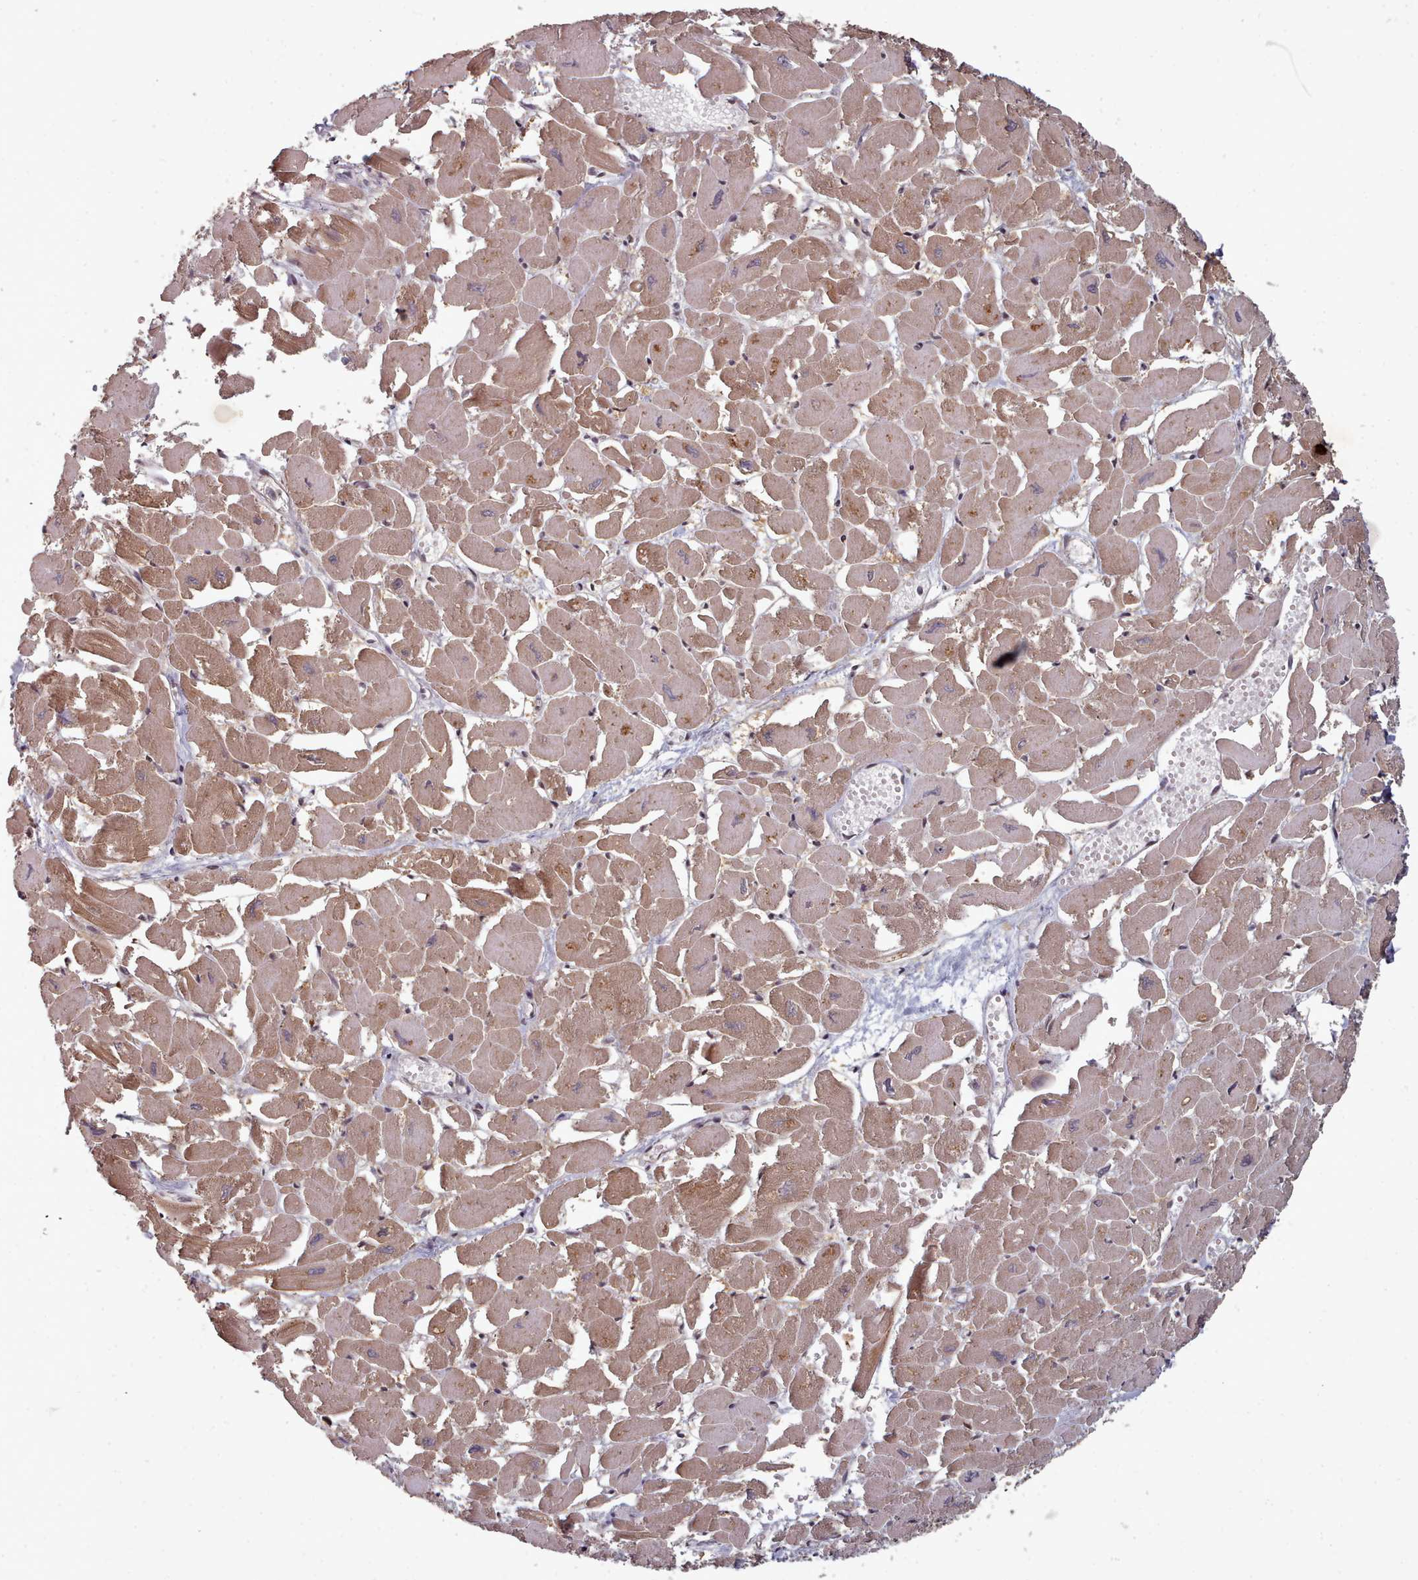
{"staining": {"intensity": "moderate", "quantity": ">75%", "location": "cytoplasmic/membranous"}, "tissue": "heart muscle", "cell_type": "Cardiomyocytes", "image_type": "normal", "snomed": [{"axis": "morphology", "description": "Normal tissue, NOS"}, {"axis": "topography", "description": "Heart"}], "caption": "A brown stain shows moderate cytoplasmic/membranous expression of a protein in cardiomyocytes of unremarkable heart muscle. The protein of interest is shown in brown color, while the nuclei are stained blue.", "gene": "DHX8", "patient": {"sex": "male", "age": 54}}